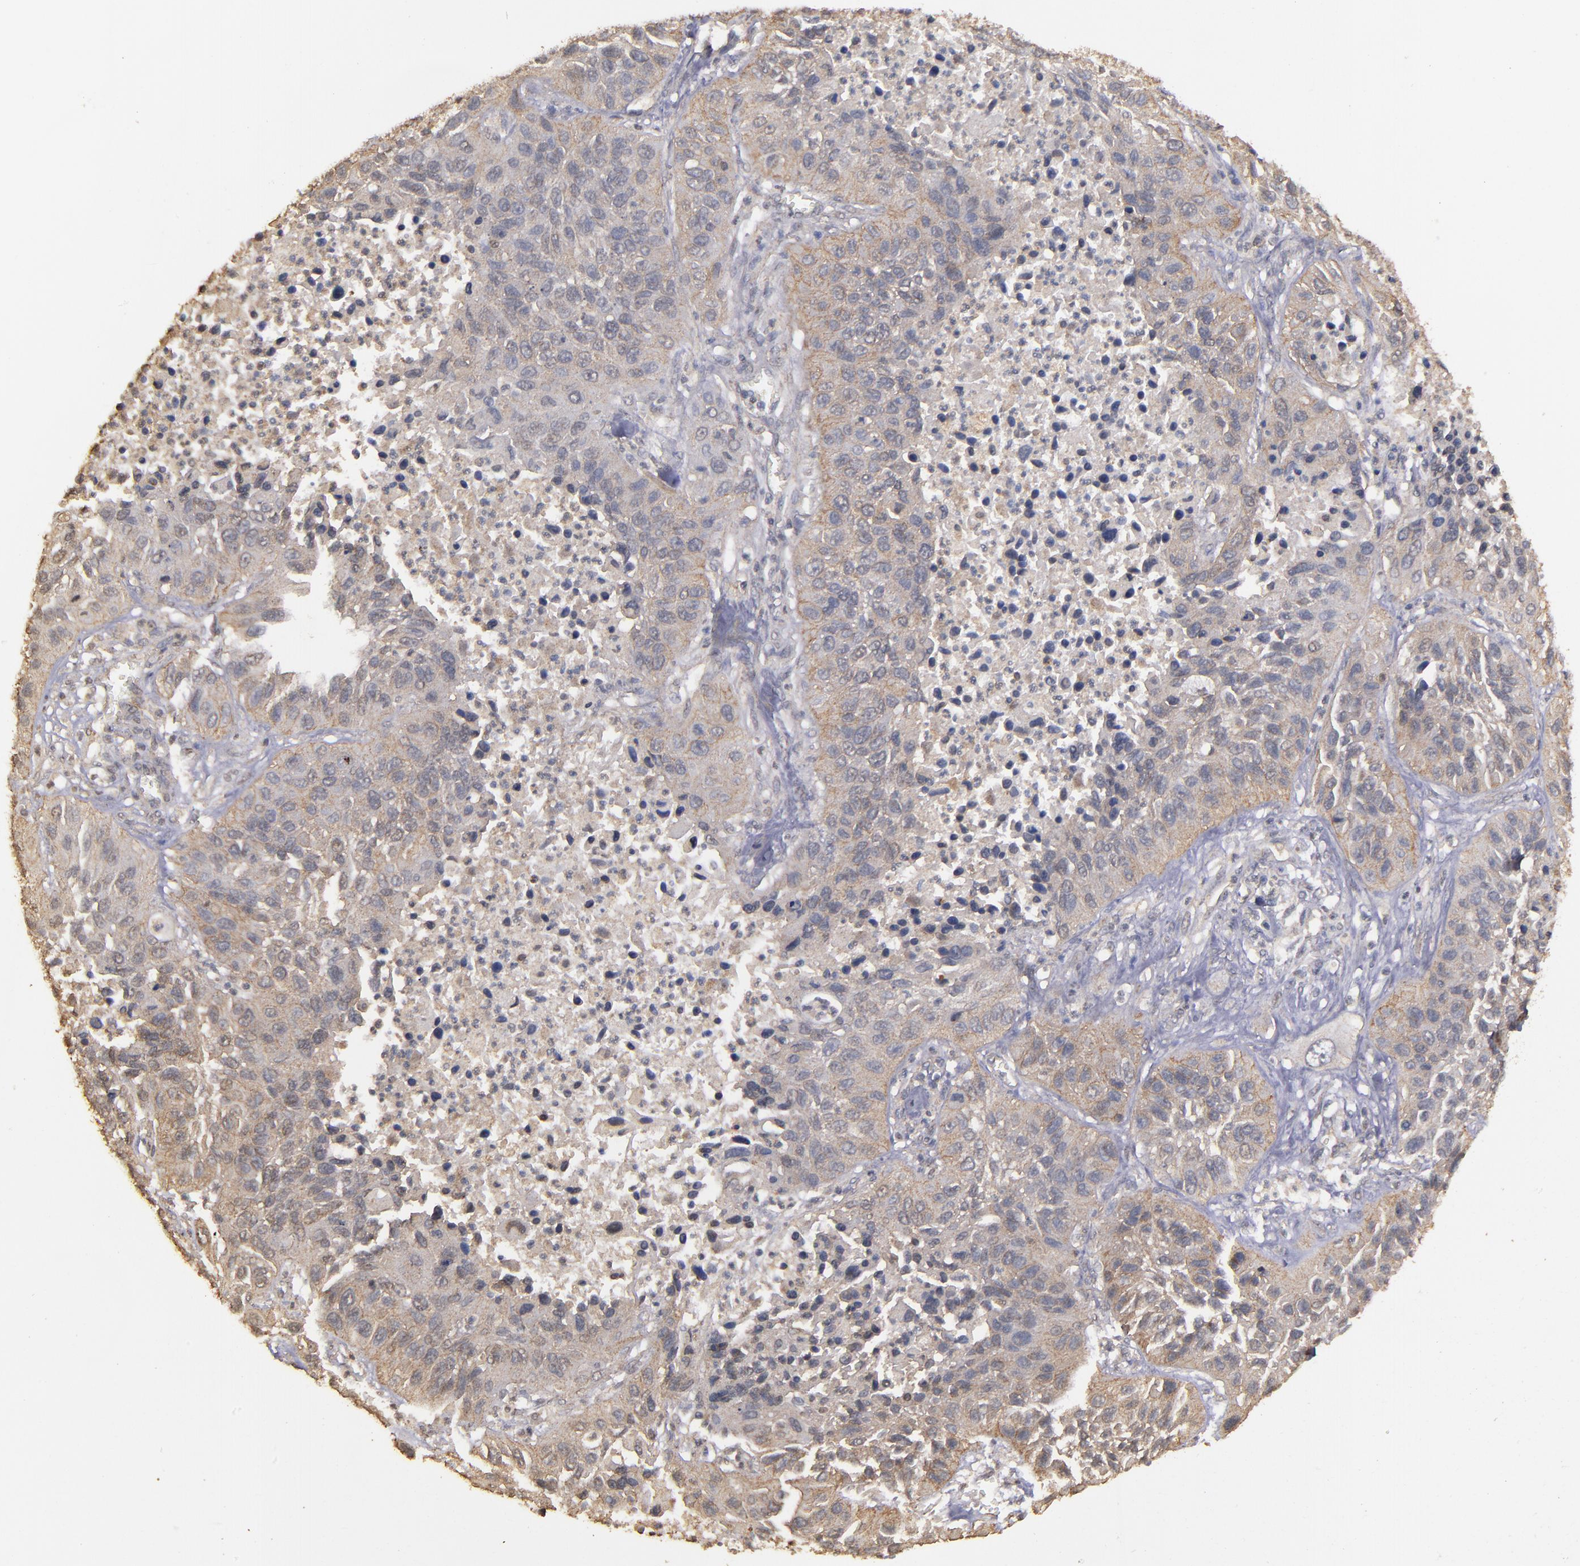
{"staining": {"intensity": "moderate", "quantity": "25%-75%", "location": "cytoplasmic/membranous"}, "tissue": "lung cancer", "cell_type": "Tumor cells", "image_type": "cancer", "snomed": [{"axis": "morphology", "description": "Squamous cell carcinoma, NOS"}, {"axis": "topography", "description": "Lung"}], "caption": "Immunohistochemical staining of lung squamous cell carcinoma displays moderate cytoplasmic/membranous protein expression in approximately 25%-75% of tumor cells.", "gene": "FAT1", "patient": {"sex": "female", "age": 76}}